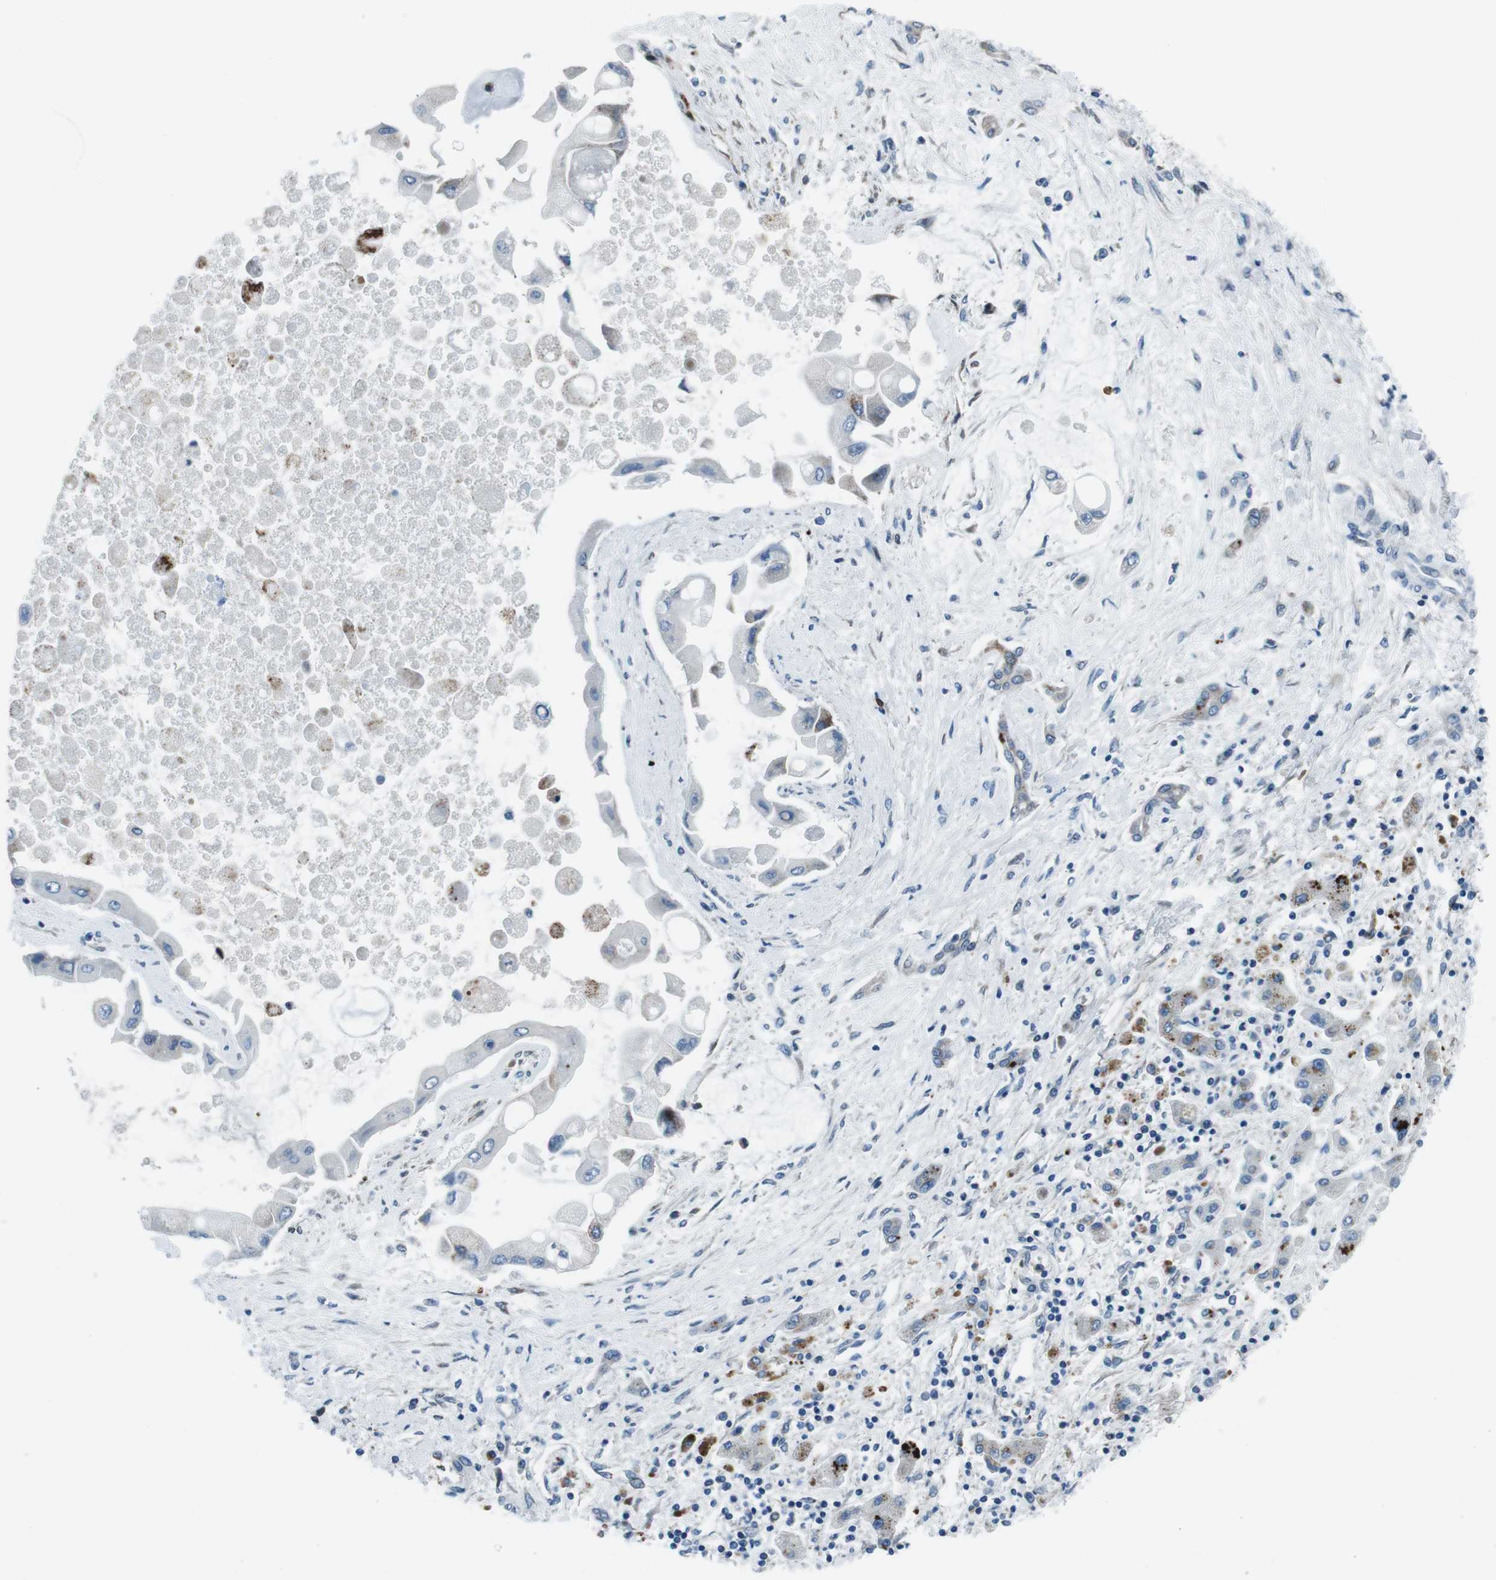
{"staining": {"intensity": "negative", "quantity": "none", "location": "none"}, "tissue": "liver cancer", "cell_type": "Tumor cells", "image_type": "cancer", "snomed": [{"axis": "morphology", "description": "Cholangiocarcinoma"}, {"axis": "topography", "description": "Liver"}], "caption": "IHC photomicrograph of liver cancer stained for a protein (brown), which exhibits no positivity in tumor cells.", "gene": "NUCB2", "patient": {"sex": "male", "age": 50}}